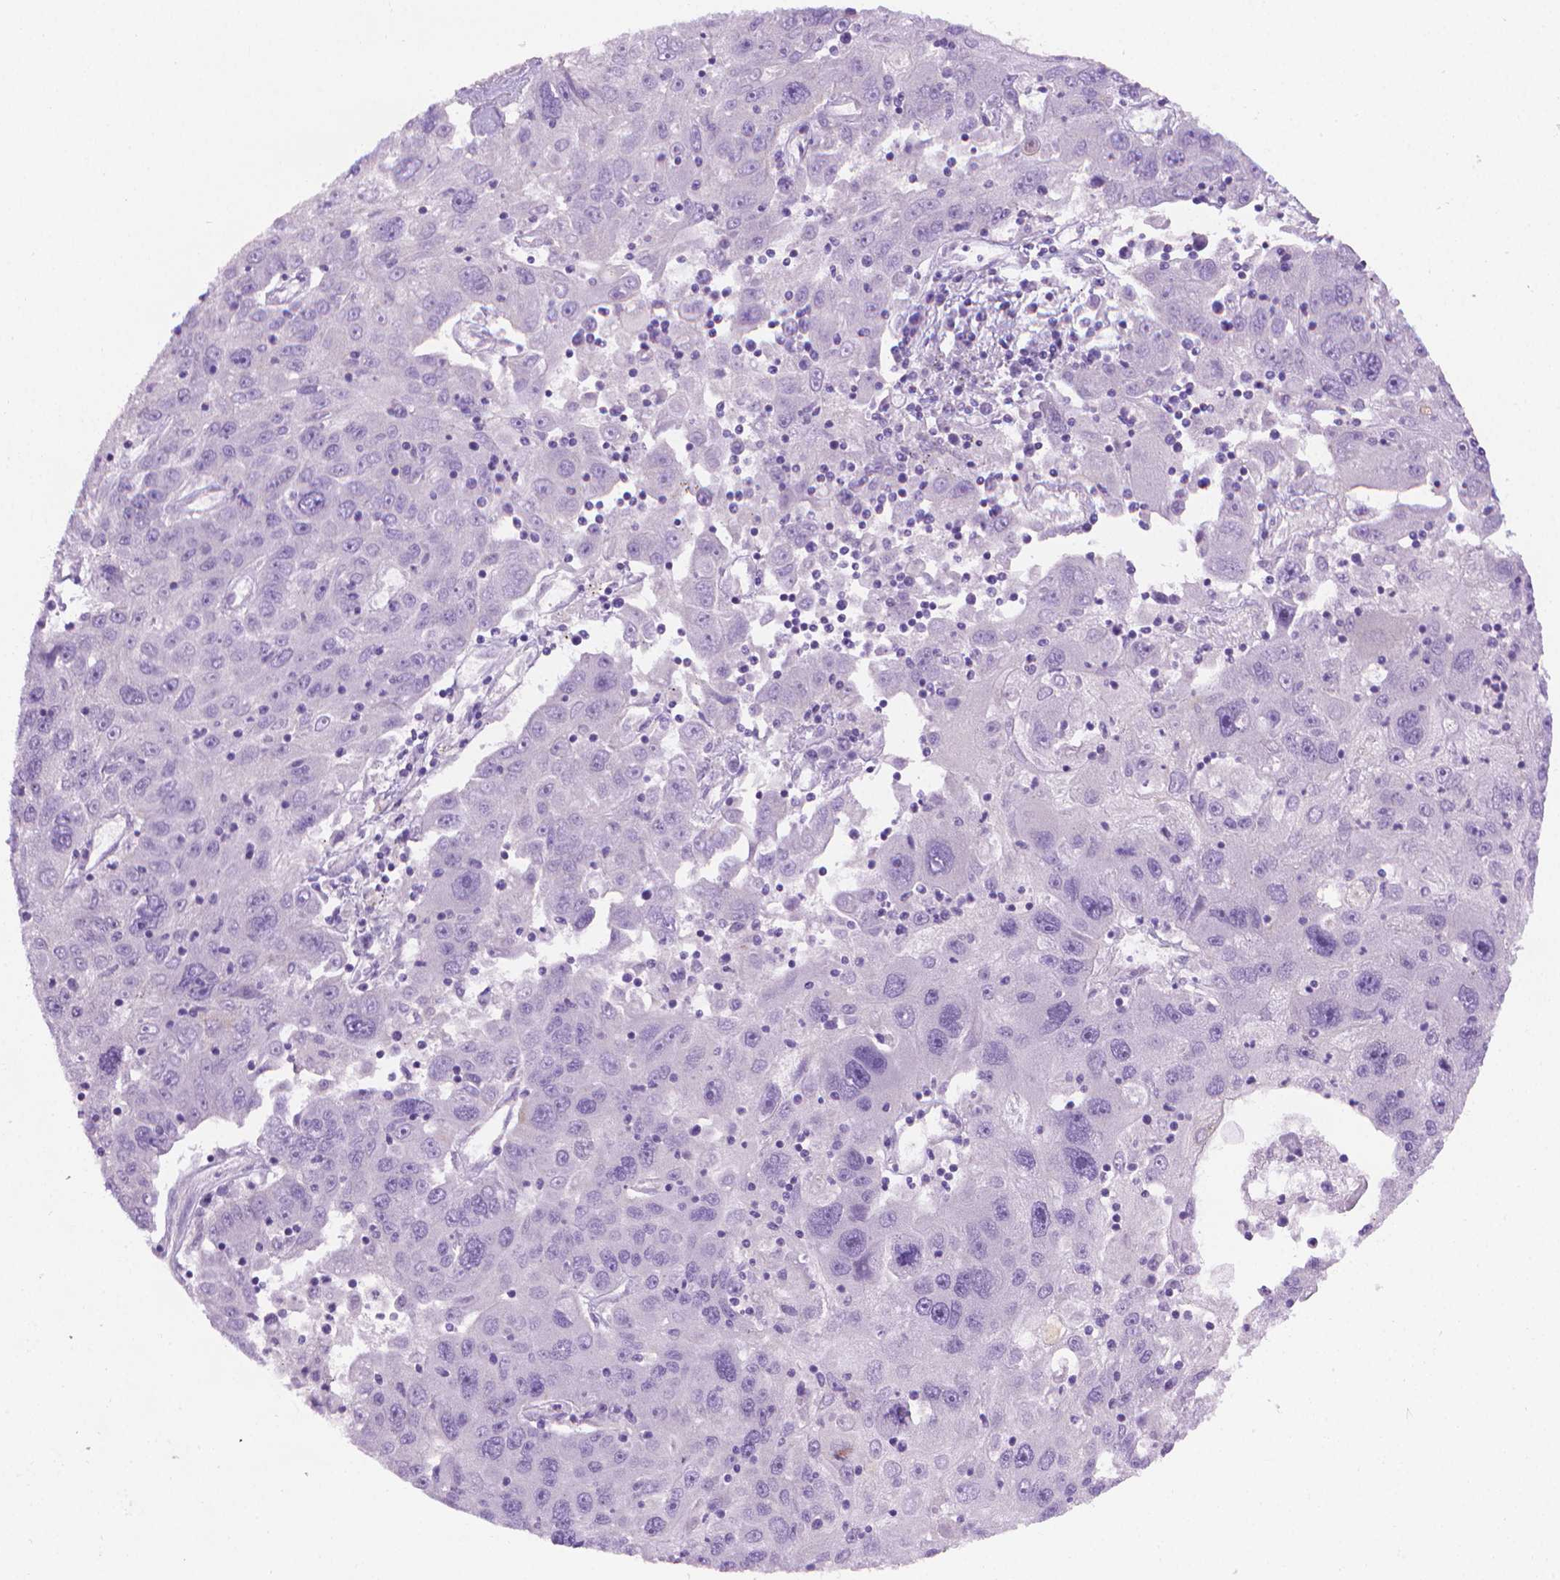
{"staining": {"intensity": "negative", "quantity": "none", "location": "none"}, "tissue": "stomach cancer", "cell_type": "Tumor cells", "image_type": "cancer", "snomed": [{"axis": "morphology", "description": "Adenocarcinoma, NOS"}, {"axis": "topography", "description": "Stomach"}], "caption": "The micrograph displays no significant expression in tumor cells of stomach cancer.", "gene": "FASN", "patient": {"sex": "male", "age": 56}}